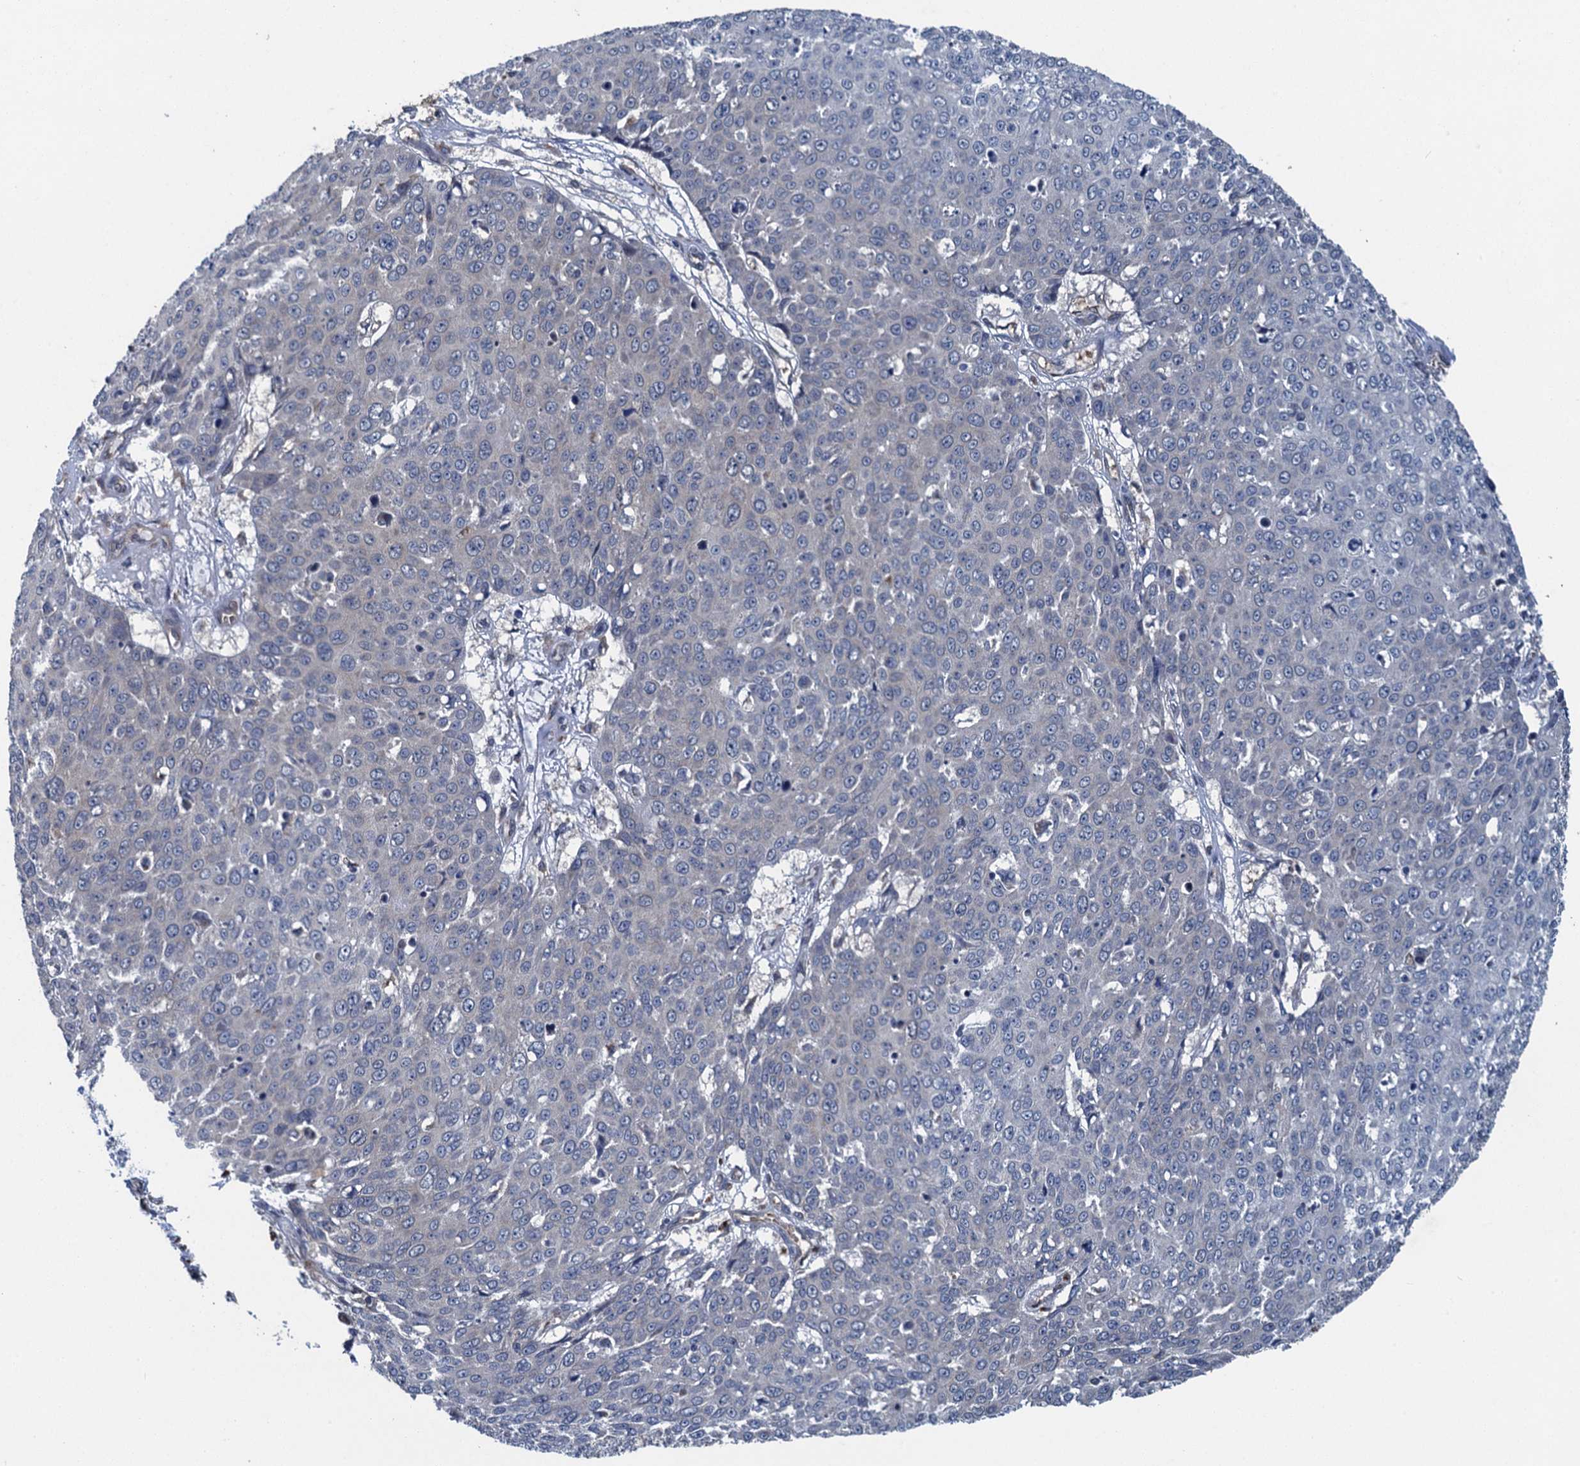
{"staining": {"intensity": "negative", "quantity": "none", "location": "none"}, "tissue": "skin cancer", "cell_type": "Tumor cells", "image_type": "cancer", "snomed": [{"axis": "morphology", "description": "Squamous cell carcinoma, NOS"}, {"axis": "topography", "description": "Skin"}], "caption": "DAB (3,3'-diaminobenzidine) immunohistochemical staining of squamous cell carcinoma (skin) displays no significant positivity in tumor cells.", "gene": "KBTBD8", "patient": {"sex": "male", "age": 71}}